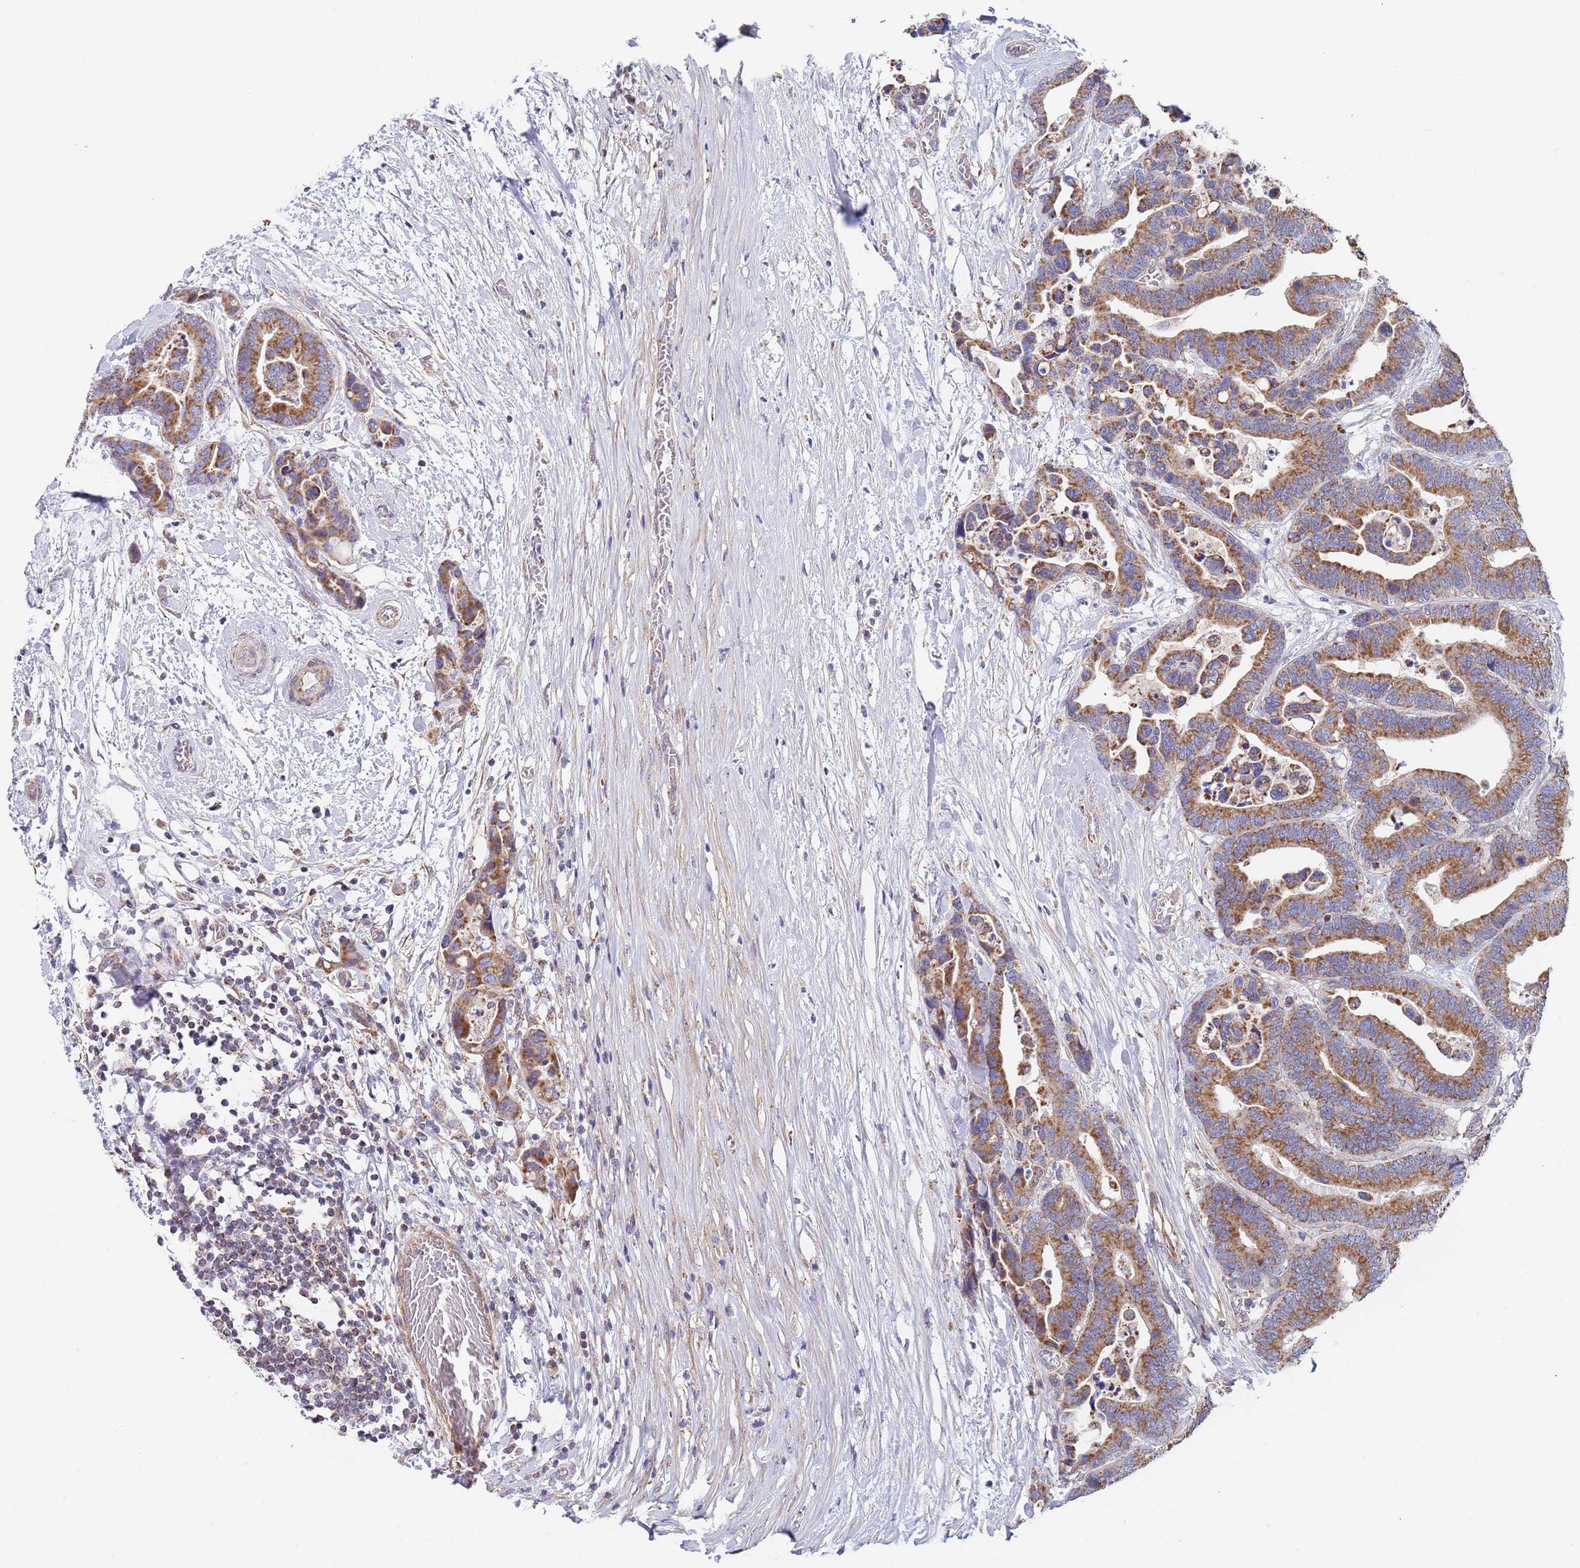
{"staining": {"intensity": "moderate", "quantity": ">75%", "location": "cytoplasmic/membranous"}, "tissue": "colorectal cancer", "cell_type": "Tumor cells", "image_type": "cancer", "snomed": [{"axis": "morphology", "description": "Adenocarcinoma, NOS"}, {"axis": "topography", "description": "Colon"}], "caption": "Moderate cytoplasmic/membranous expression for a protein is present in approximately >75% of tumor cells of colorectal adenocarcinoma using immunohistochemistry (IHC).", "gene": "PWWP3A", "patient": {"sex": "male", "age": 82}}